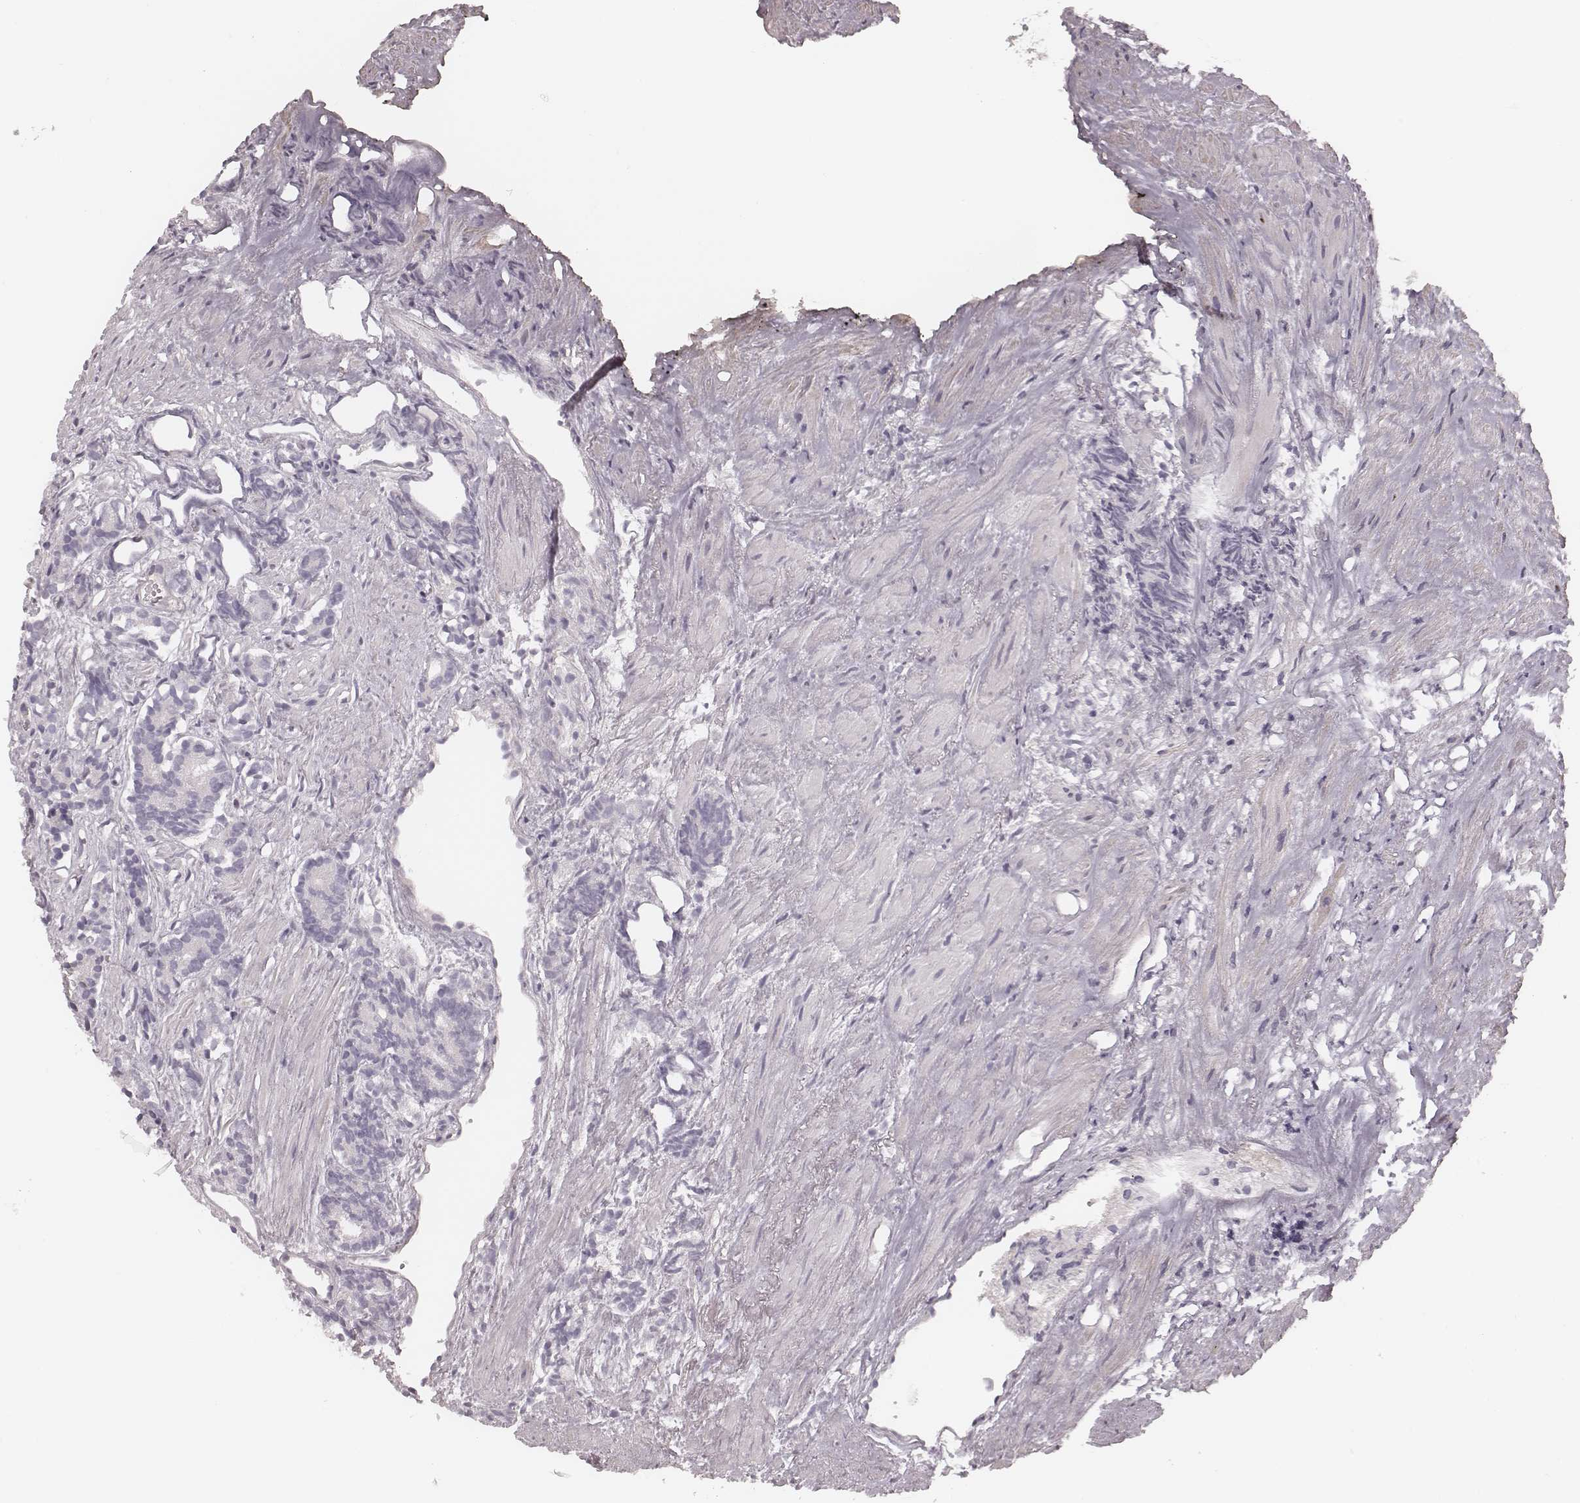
{"staining": {"intensity": "negative", "quantity": "none", "location": "none"}, "tissue": "prostate cancer", "cell_type": "Tumor cells", "image_type": "cancer", "snomed": [{"axis": "morphology", "description": "Adenocarcinoma, High grade"}, {"axis": "topography", "description": "Prostate"}], "caption": "The histopathology image shows no significant expression in tumor cells of prostate adenocarcinoma (high-grade).", "gene": "S100Z", "patient": {"sex": "male", "age": 84}}